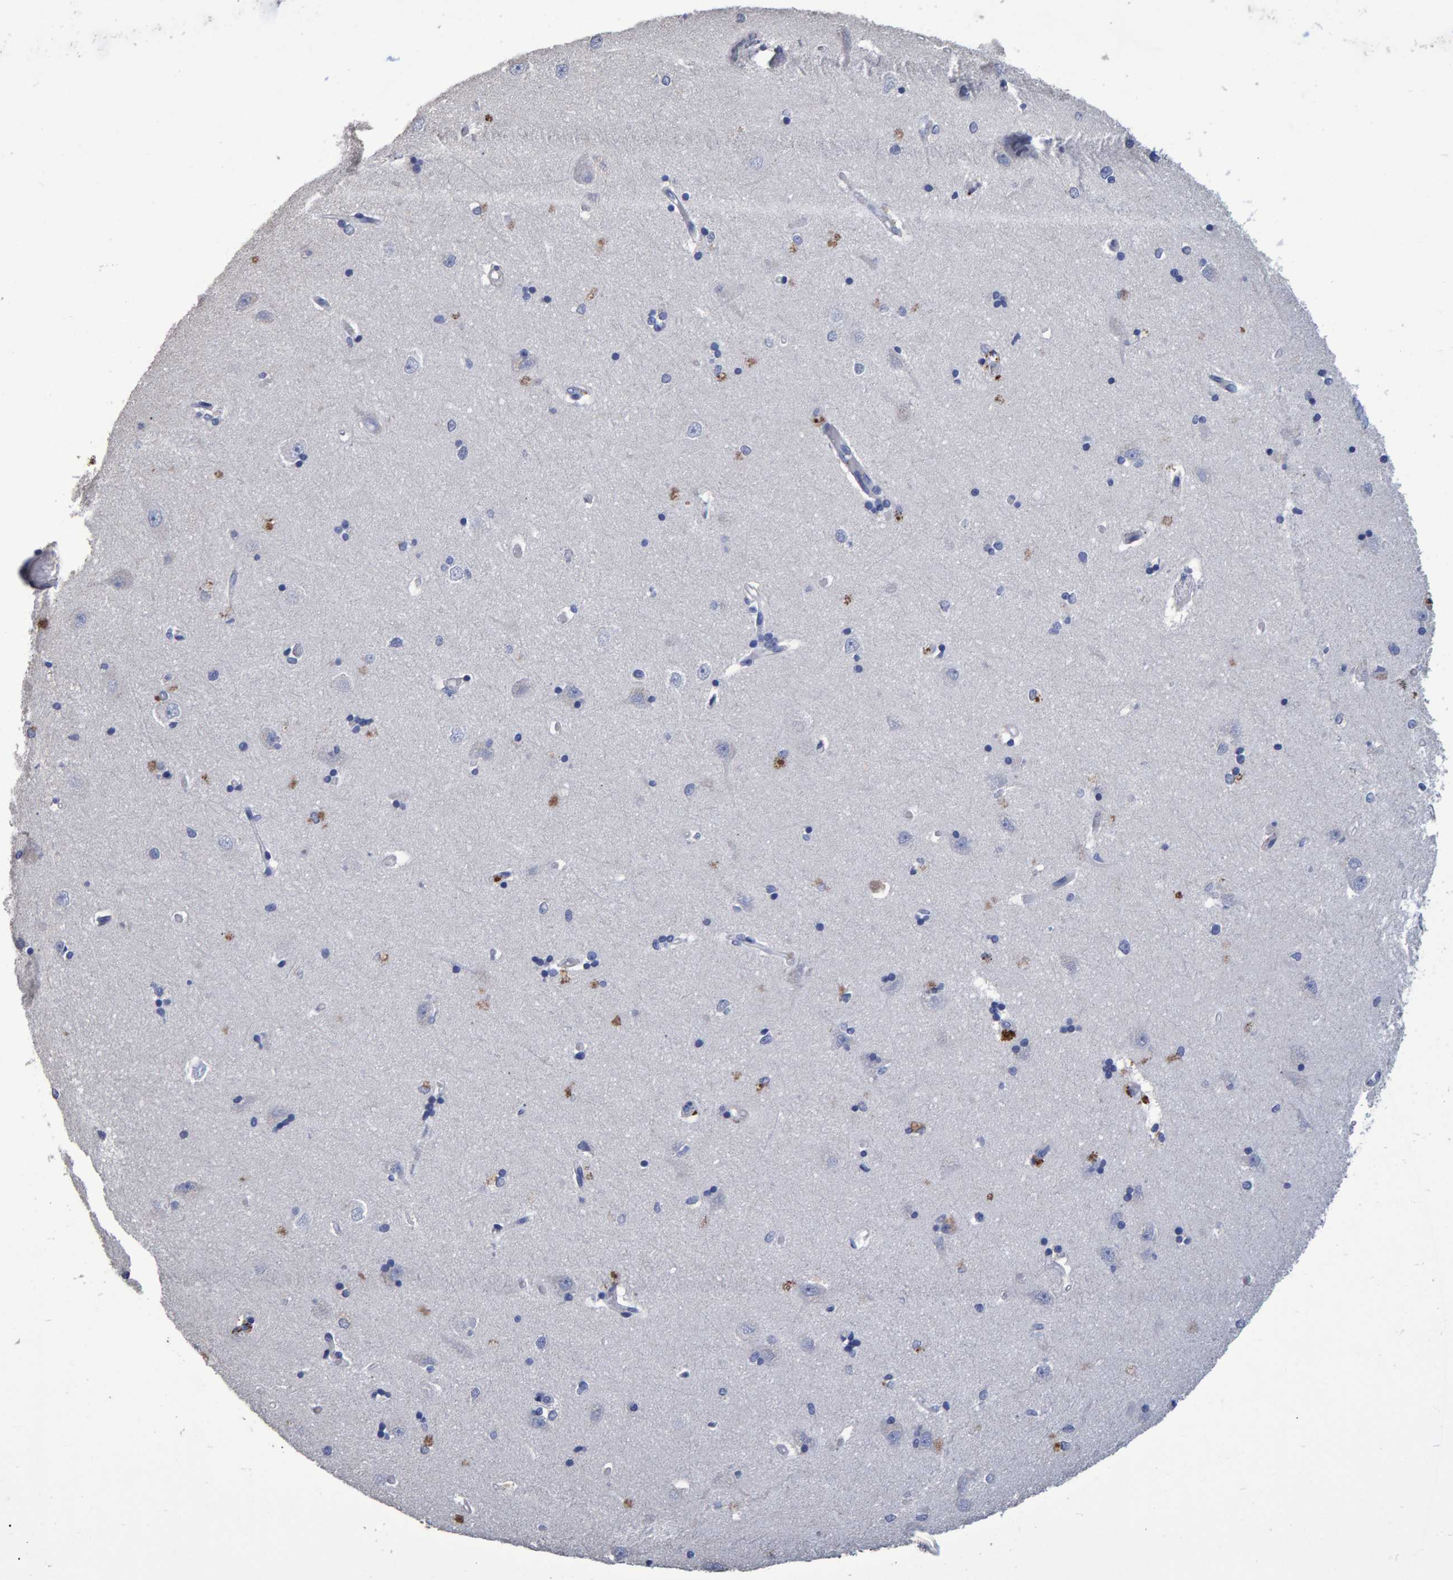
{"staining": {"intensity": "negative", "quantity": "none", "location": "none"}, "tissue": "hippocampus", "cell_type": "Glial cells", "image_type": "normal", "snomed": [{"axis": "morphology", "description": "Normal tissue, NOS"}, {"axis": "topography", "description": "Hippocampus"}], "caption": "Benign hippocampus was stained to show a protein in brown. There is no significant expression in glial cells. (IHC, brightfield microscopy, high magnification).", "gene": "HEMGN", "patient": {"sex": "male", "age": 45}}